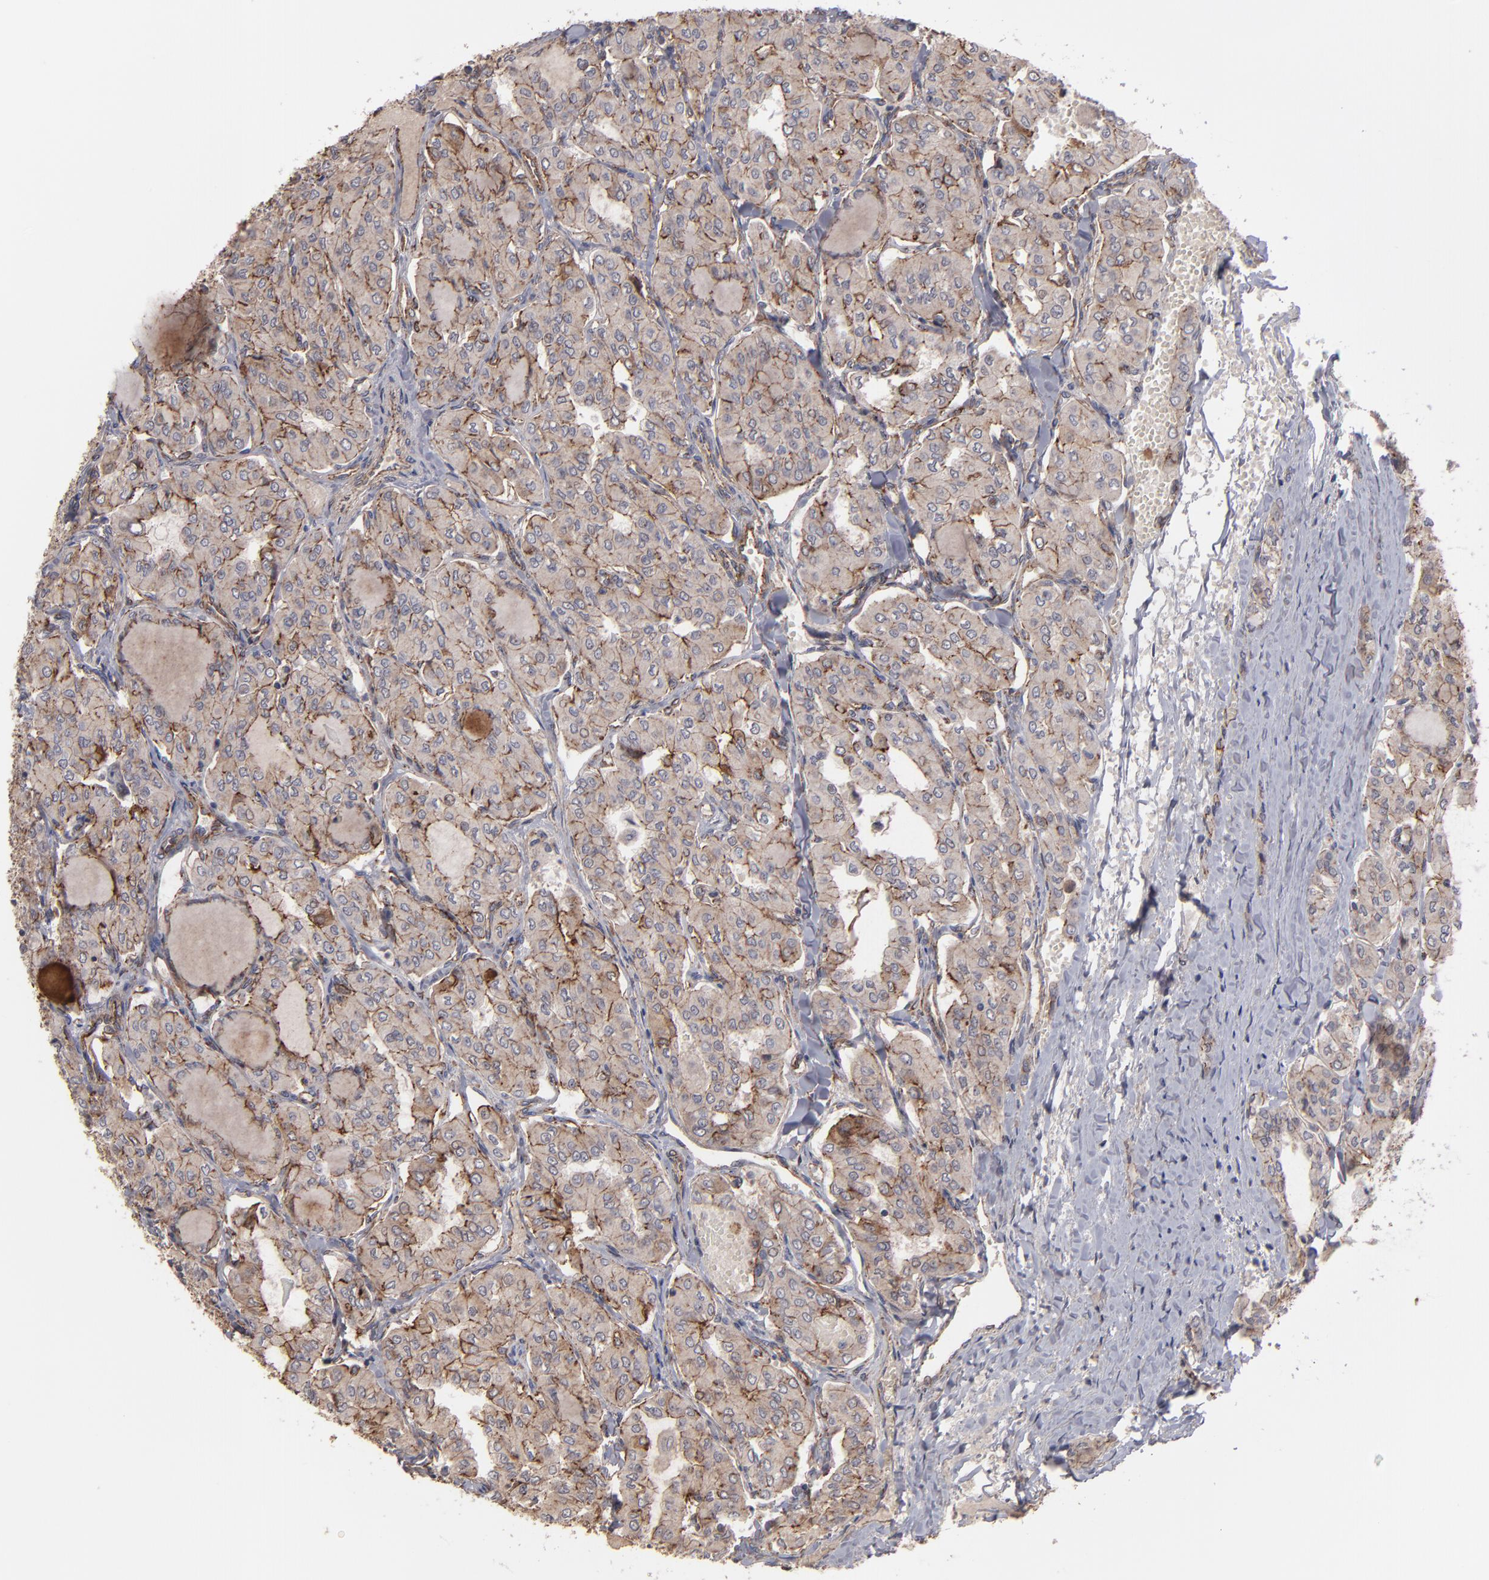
{"staining": {"intensity": "moderate", "quantity": ">75%", "location": "cytoplasmic/membranous"}, "tissue": "thyroid cancer", "cell_type": "Tumor cells", "image_type": "cancer", "snomed": [{"axis": "morphology", "description": "Papillary adenocarcinoma, NOS"}, {"axis": "topography", "description": "Thyroid gland"}], "caption": "DAB (3,3'-diaminobenzidine) immunohistochemical staining of thyroid papillary adenocarcinoma displays moderate cytoplasmic/membranous protein staining in about >75% of tumor cells.", "gene": "TJP1", "patient": {"sex": "male", "age": 20}}